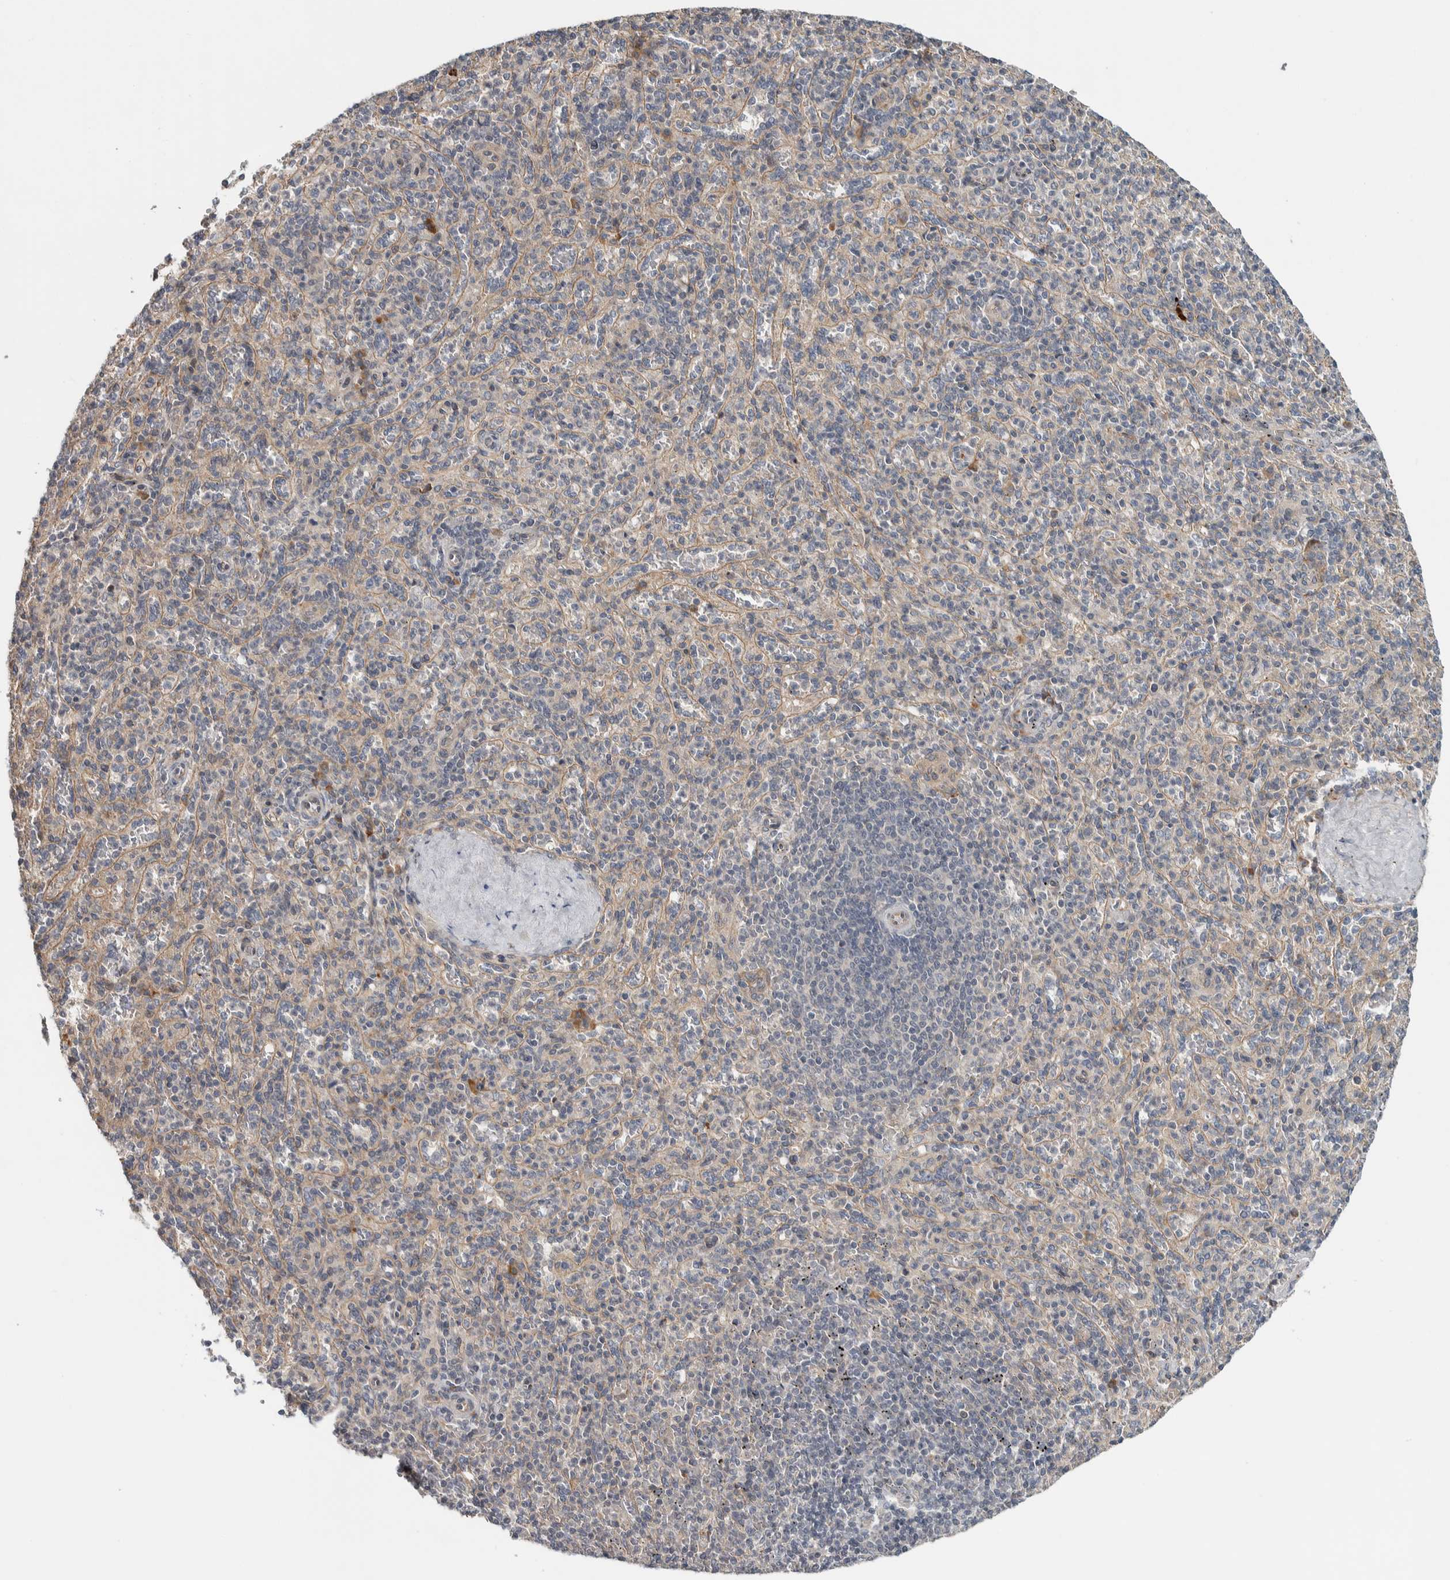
{"staining": {"intensity": "negative", "quantity": "none", "location": "none"}, "tissue": "spleen", "cell_type": "Cells in red pulp", "image_type": "normal", "snomed": [{"axis": "morphology", "description": "Normal tissue, NOS"}, {"axis": "topography", "description": "Spleen"}], "caption": "Immunohistochemical staining of benign human spleen displays no significant staining in cells in red pulp. (DAB (3,3'-diaminobenzidine) immunohistochemistry (IHC) with hematoxylin counter stain).", "gene": "TBC1D31", "patient": {"sex": "male", "age": 36}}